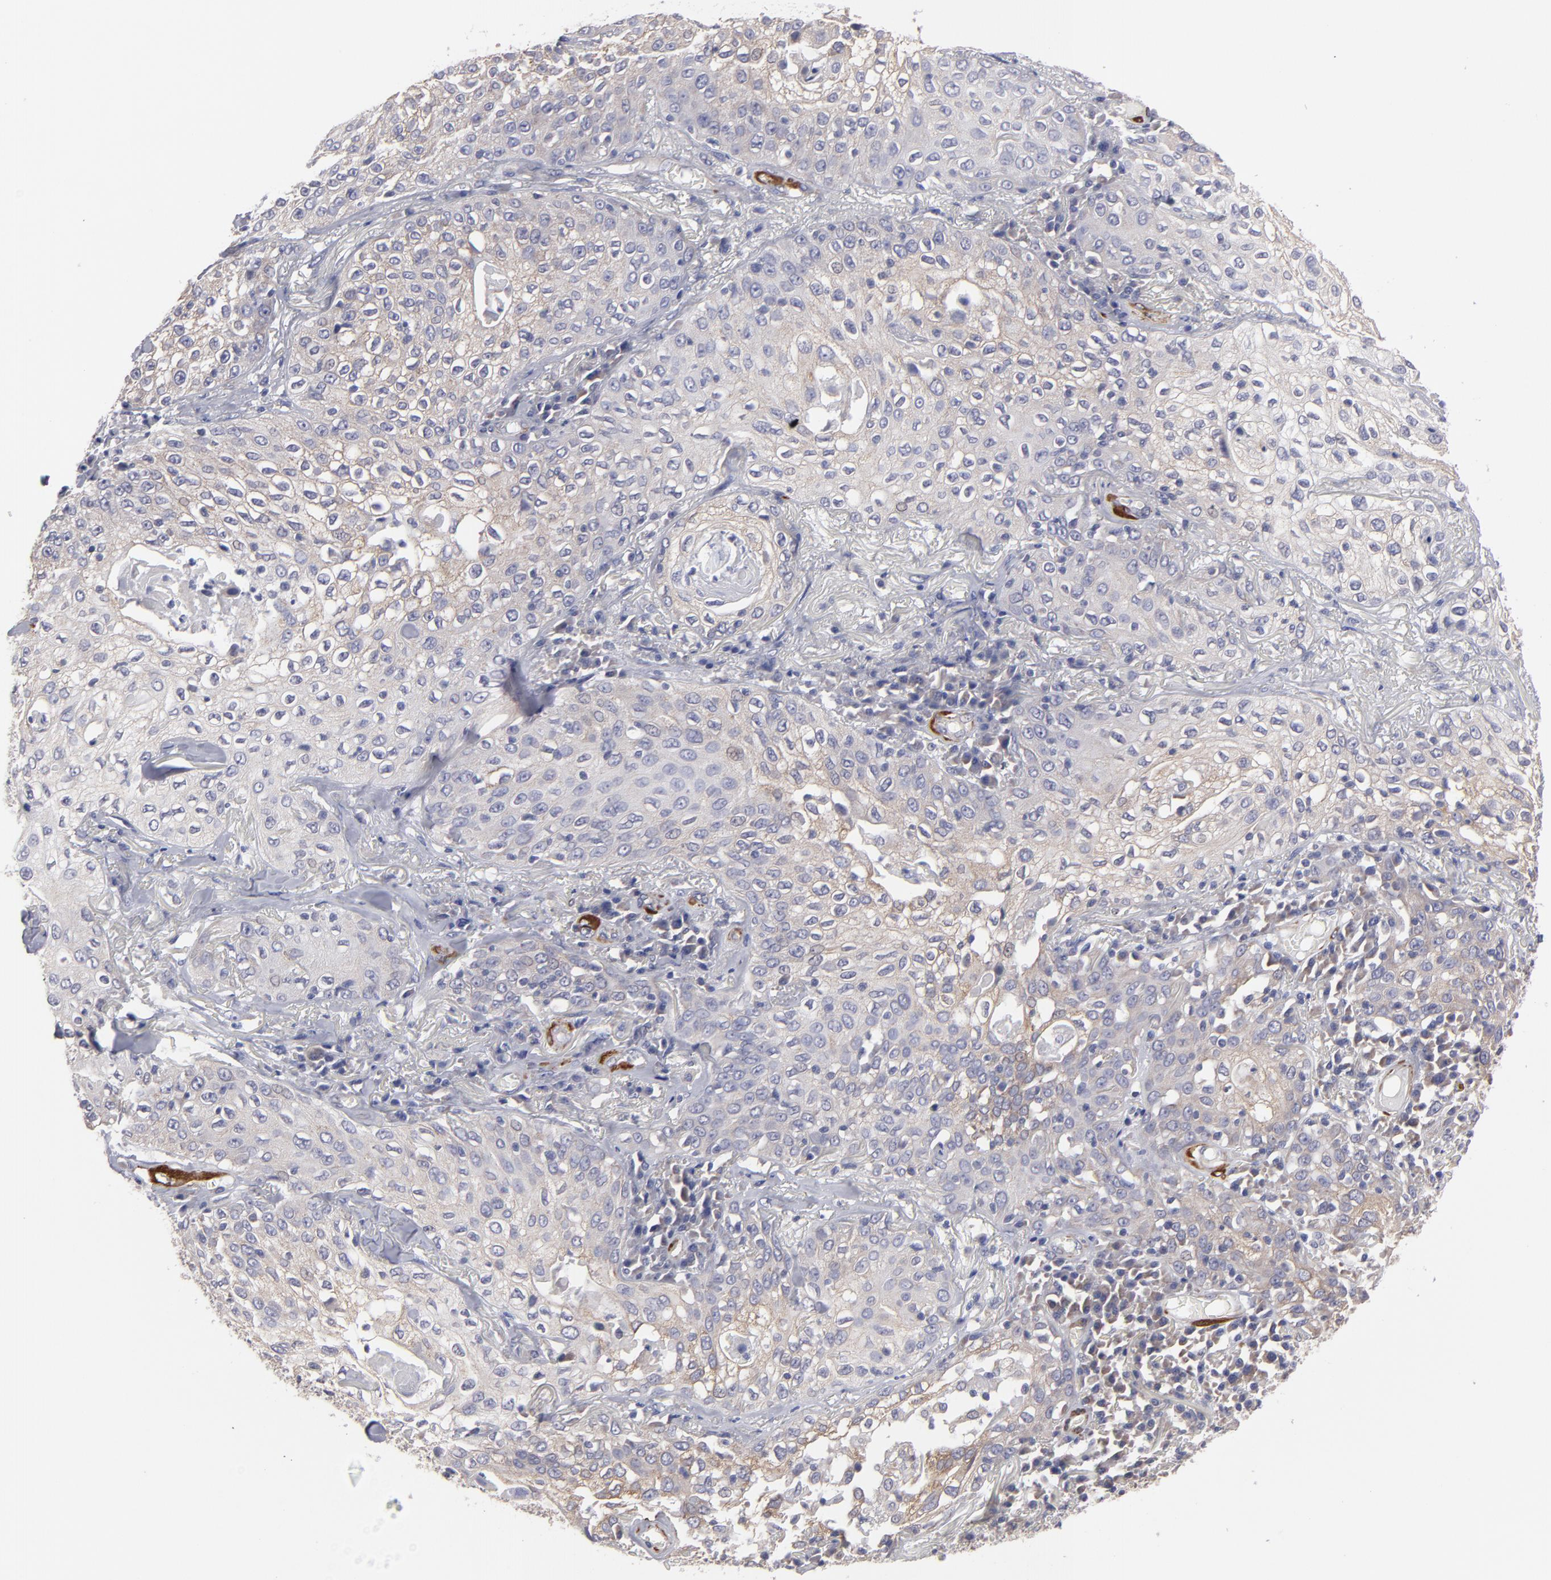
{"staining": {"intensity": "weak", "quantity": "25%-75%", "location": "cytoplasmic/membranous"}, "tissue": "skin cancer", "cell_type": "Tumor cells", "image_type": "cancer", "snomed": [{"axis": "morphology", "description": "Squamous cell carcinoma, NOS"}, {"axis": "topography", "description": "Skin"}], "caption": "Immunohistochemical staining of squamous cell carcinoma (skin) exhibits low levels of weak cytoplasmic/membranous expression in approximately 25%-75% of tumor cells.", "gene": "SLMAP", "patient": {"sex": "male", "age": 65}}